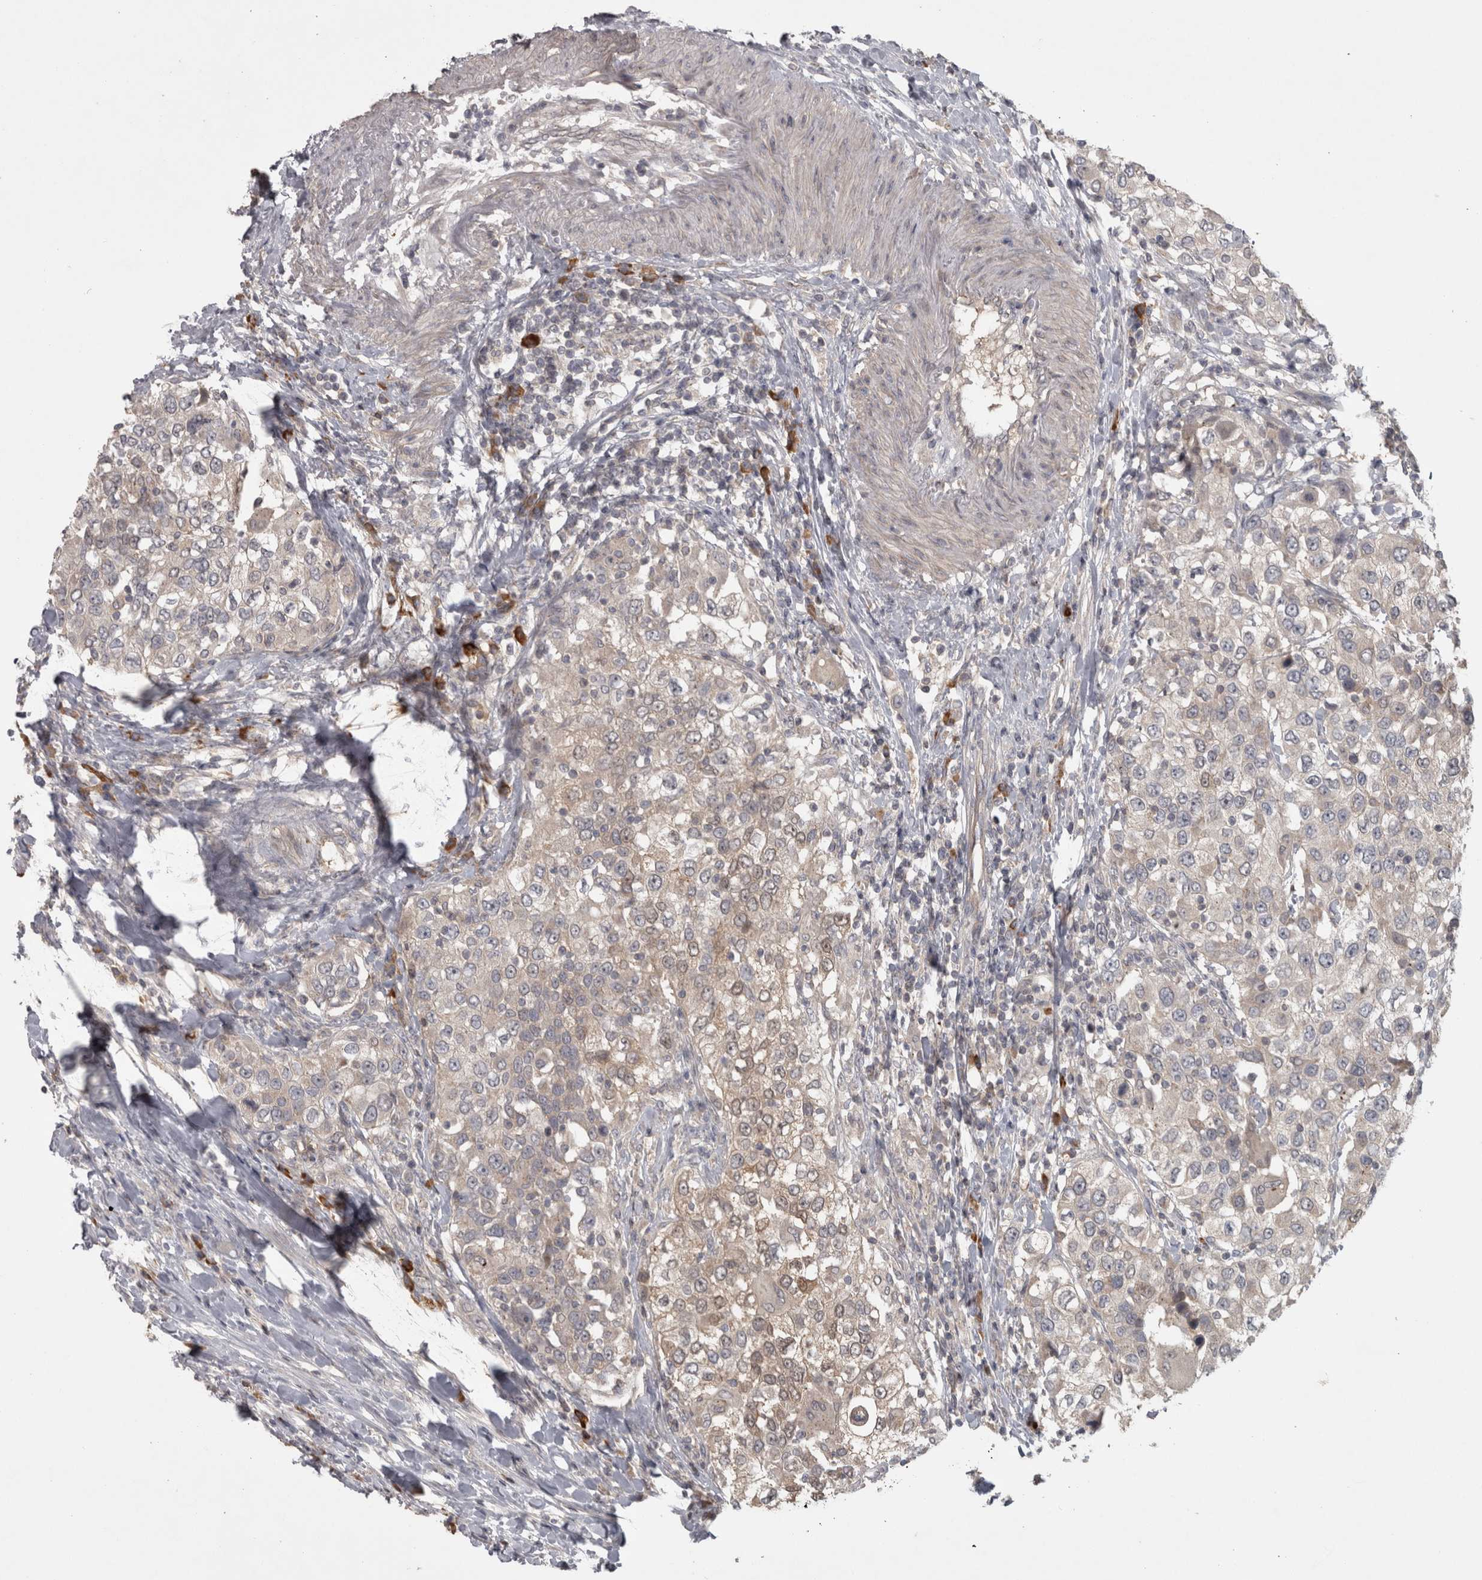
{"staining": {"intensity": "weak", "quantity": "25%-75%", "location": "cytoplasmic/membranous"}, "tissue": "urothelial cancer", "cell_type": "Tumor cells", "image_type": "cancer", "snomed": [{"axis": "morphology", "description": "Urothelial carcinoma, High grade"}, {"axis": "topography", "description": "Urinary bladder"}], "caption": "An immunohistochemistry micrograph of tumor tissue is shown. Protein staining in brown highlights weak cytoplasmic/membranous positivity in high-grade urothelial carcinoma within tumor cells.", "gene": "SLCO5A1", "patient": {"sex": "female", "age": 80}}